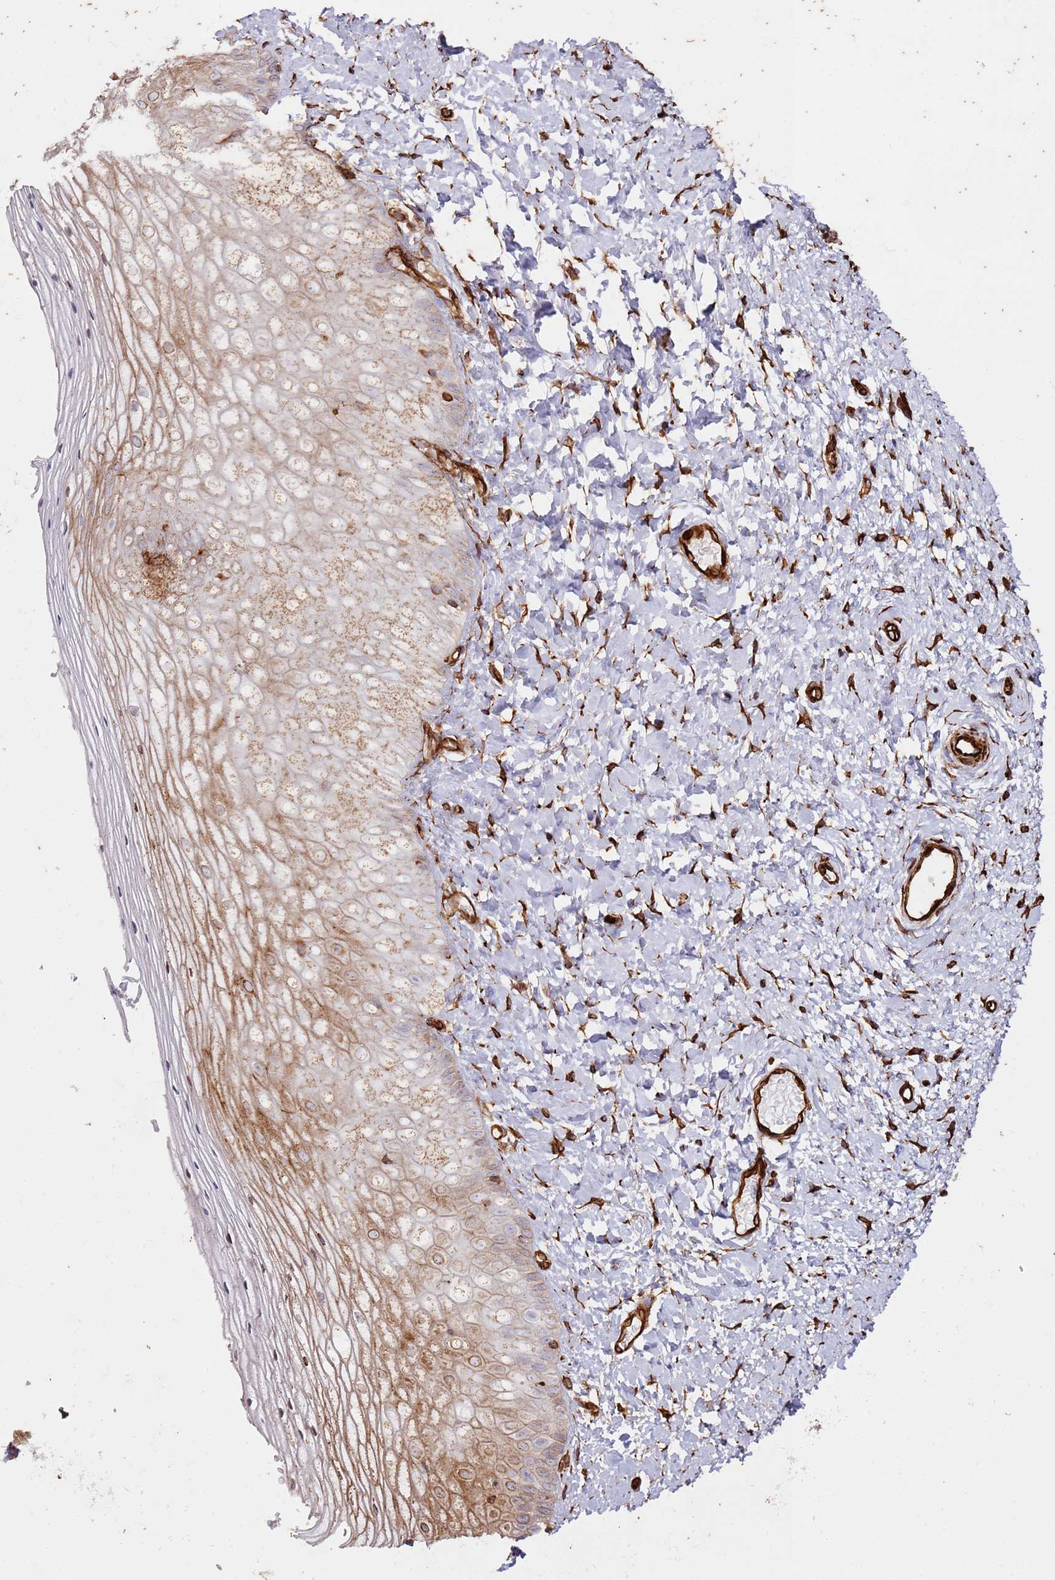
{"staining": {"intensity": "moderate", "quantity": "25%-75%", "location": "cytoplasmic/membranous"}, "tissue": "vagina", "cell_type": "Squamous epithelial cells", "image_type": "normal", "snomed": [{"axis": "morphology", "description": "Normal tissue, NOS"}, {"axis": "topography", "description": "Vagina"}], "caption": "High-power microscopy captured an immunohistochemistry micrograph of benign vagina, revealing moderate cytoplasmic/membranous expression in approximately 25%-75% of squamous epithelial cells.", "gene": "MRGPRE", "patient": {"sex": "female", "age": 65}}